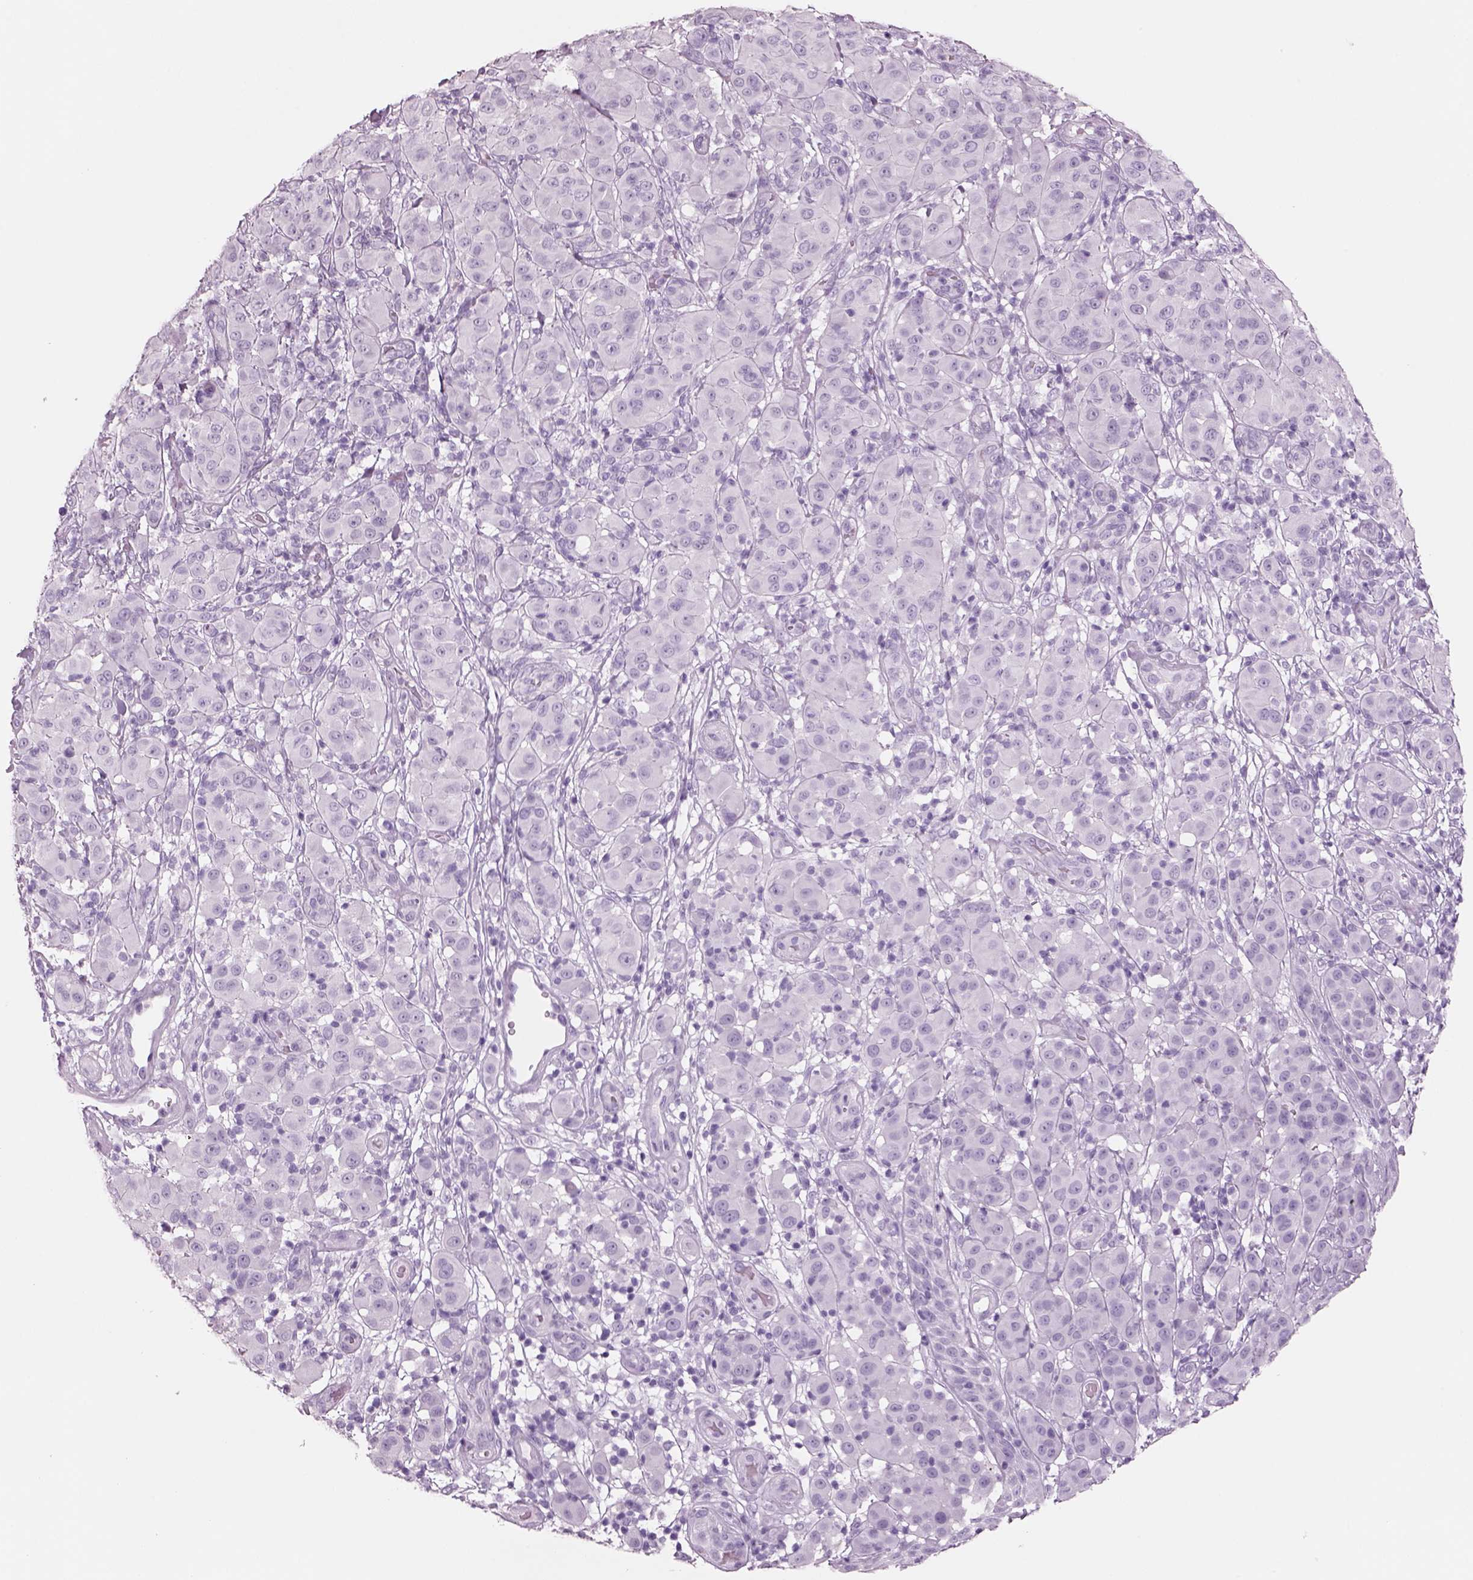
{"staining": {"intensity": "negative", "quantity": "none", "location": "none"}, "tissue": "melanoma", "cell_type": "Tumor cells", "image_type": "cancer", "snomed": [{"axis": "morphology", "description": "Malignant melanoma, NOS"}, {"axis": "topography", "description": "Skin"}], "caption": "A photomicrograph of malignant melanoma stained for a protein displays no brown staining in tumor cells.", "gene": "RHO", "patient": {"sex": "female", "age": 87}}